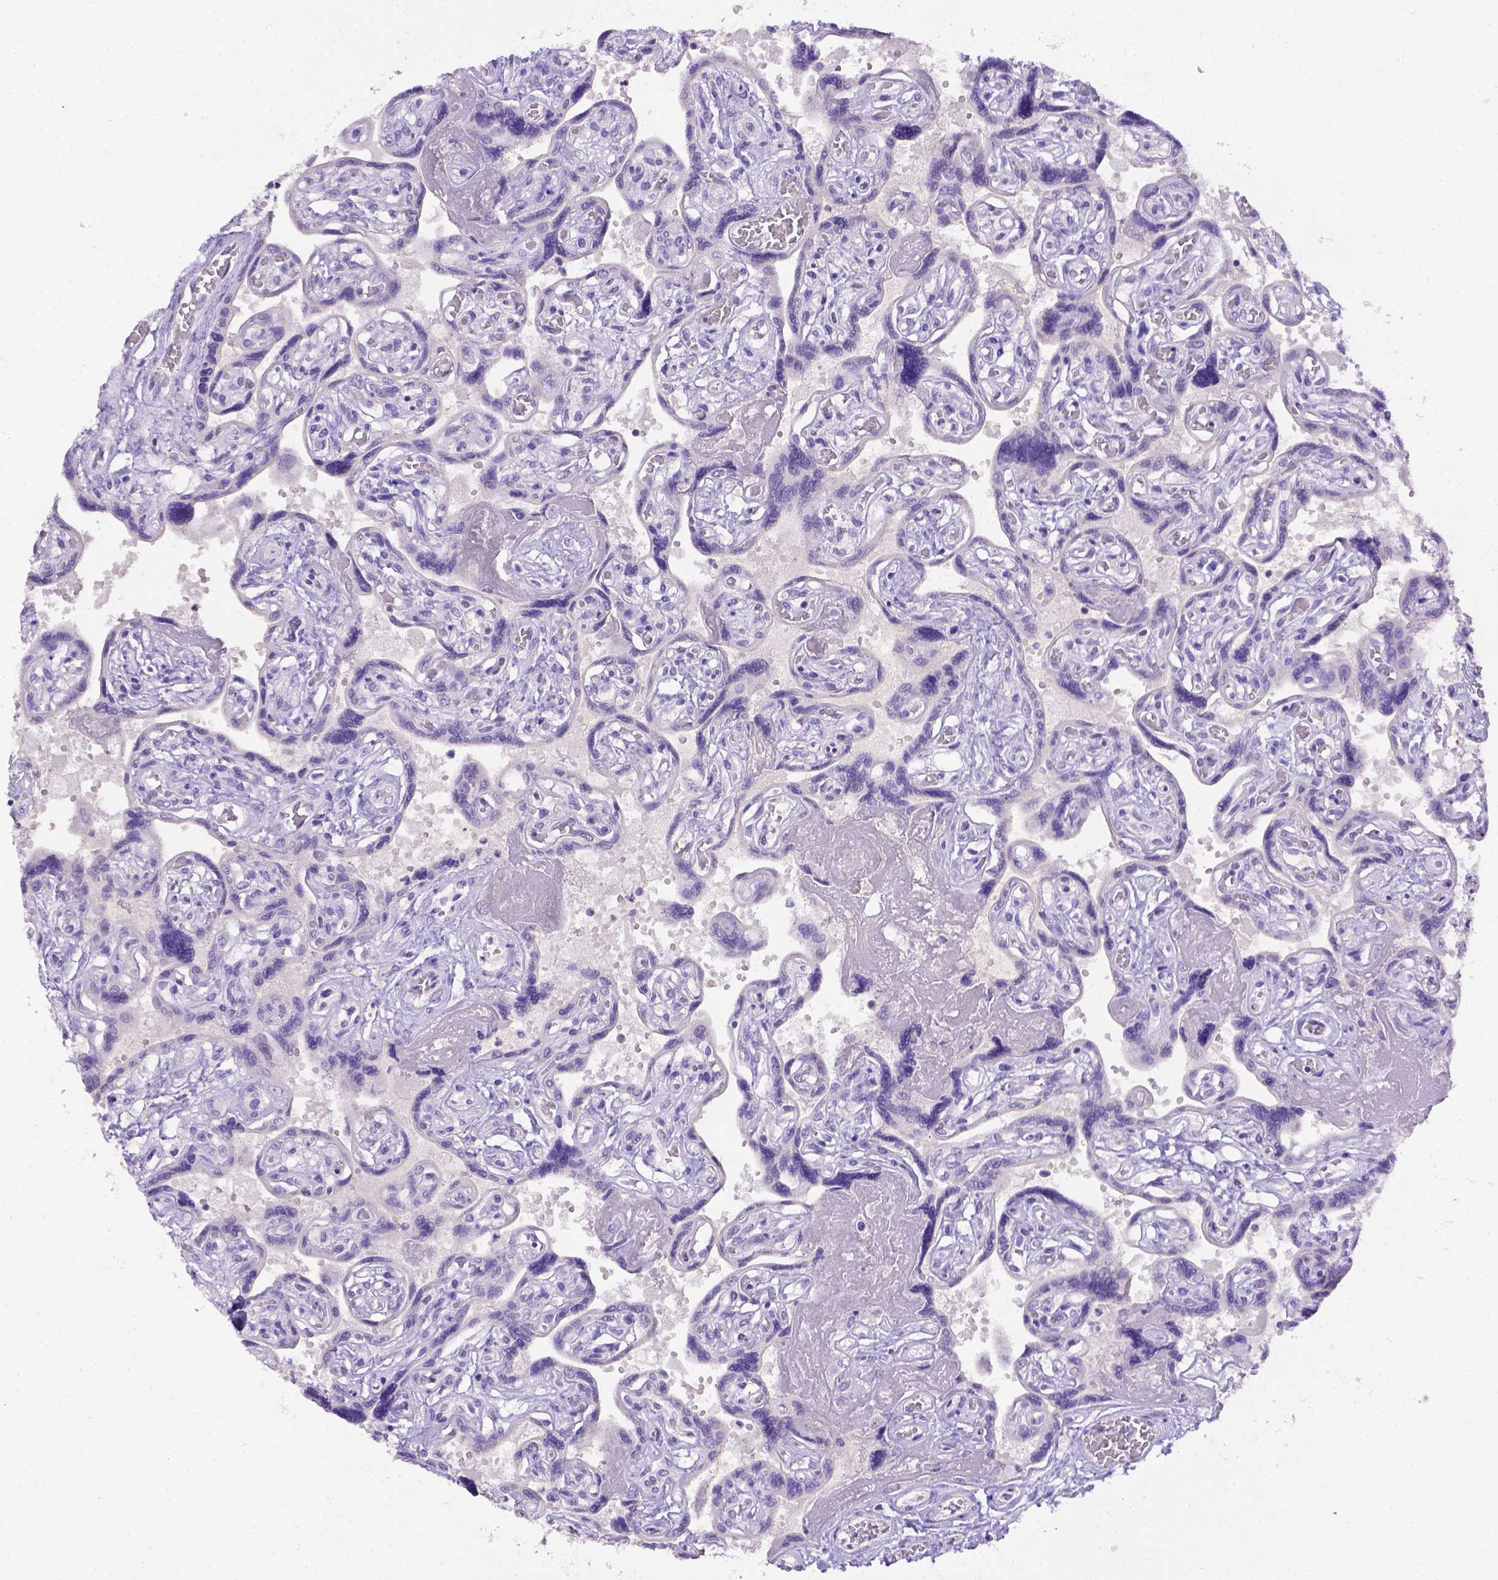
{"staining": {"intensity": "negative", "quantity": "none", "location": "none"}, "tissue": "placenta", "cell_type": "Decidual cells", "image_type": "normal", "snomed": [{"axis": "morphology", "description": "Normal tissue, NOS"}, {"axis": "topography", "description": "Placenta"}], "caption": "Immunohistochemical staining of unremarkable placenta reveals no significant positivity in decidual cells. (DAB (3,3'-diaminobenzidine) IHC, high magnification).", "gene": "B3GAT1", "patient": {"sex": "female", "age": 32}}